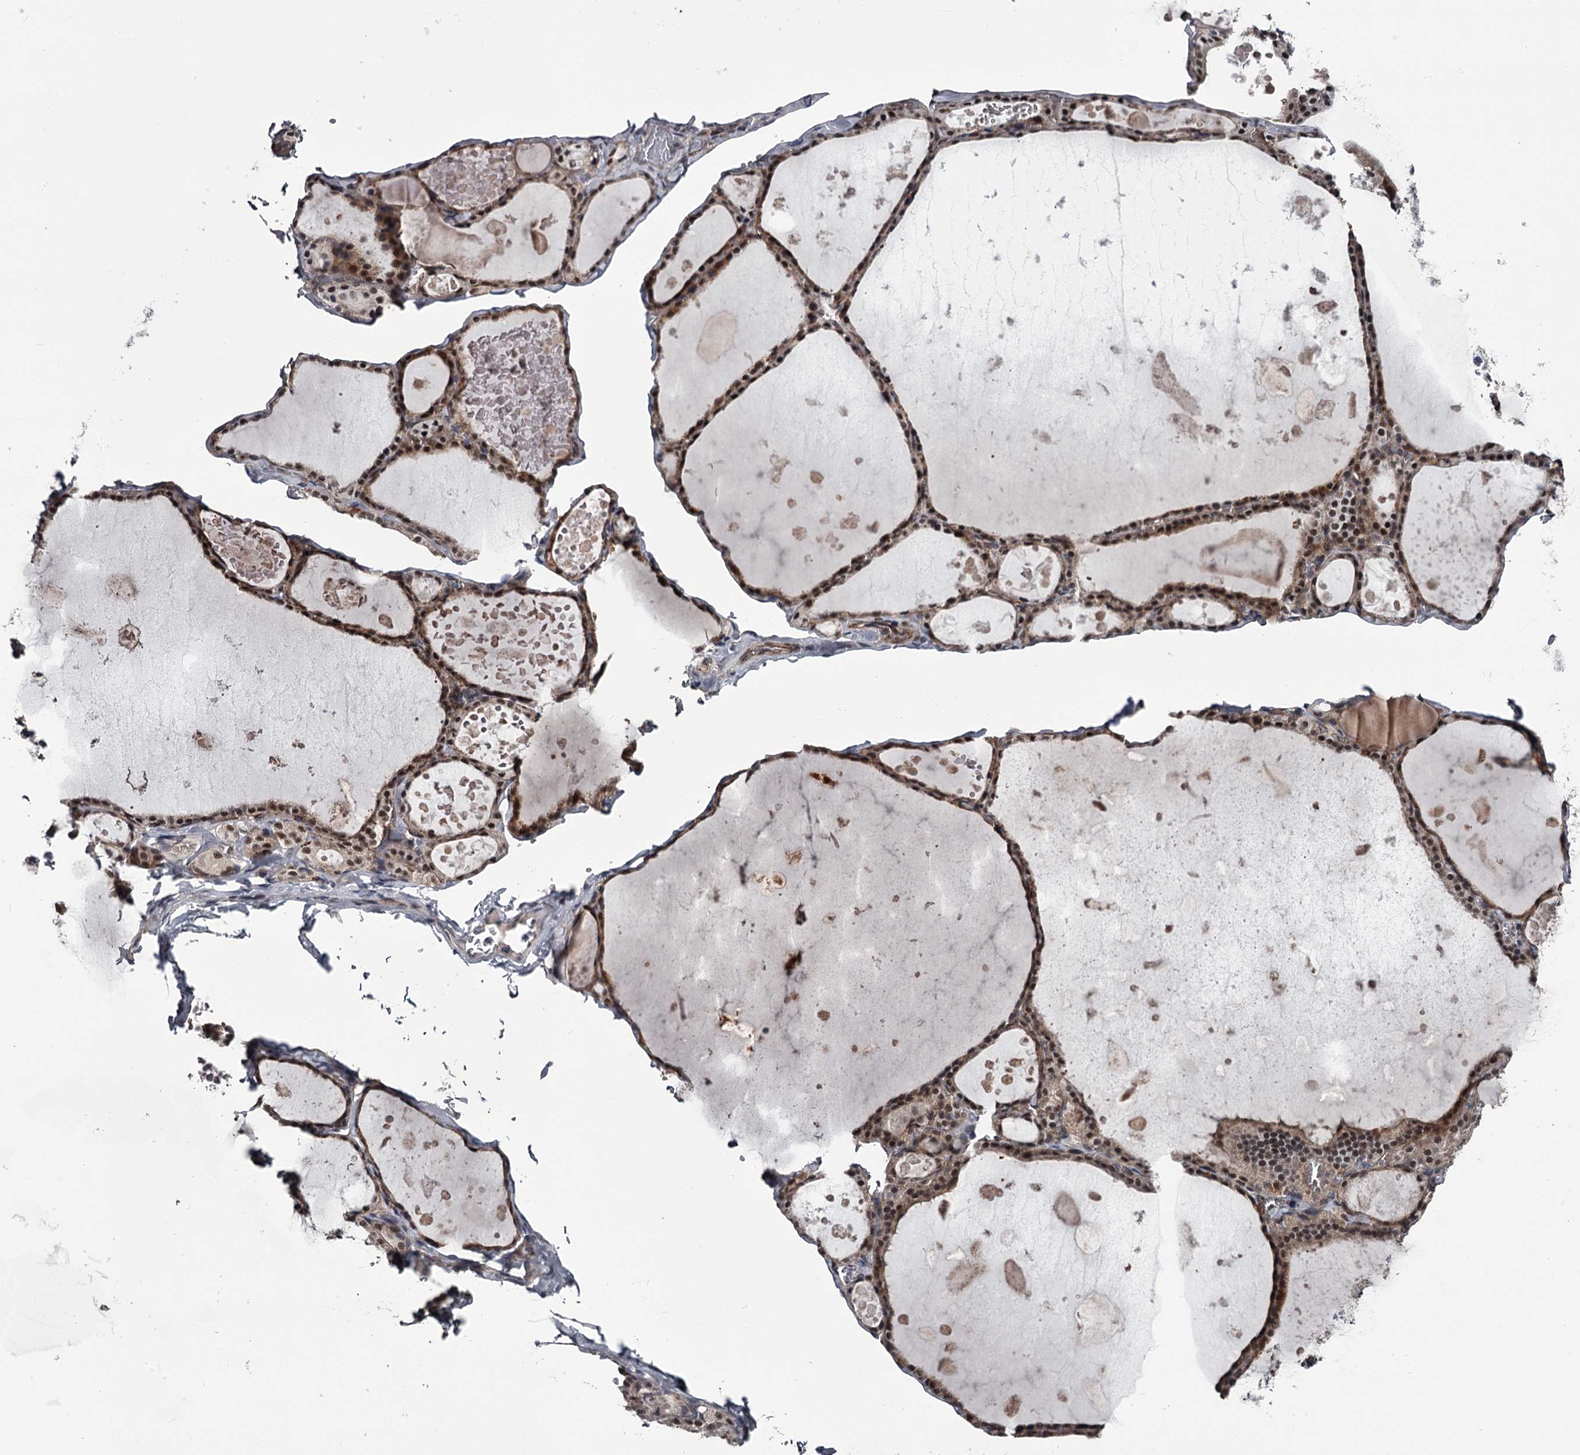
{"staining": {"intensity": "moderate", "quantity": ">75%", "location": "cytoplasmic/membranous,nuclear"}, "tissue": "thyroid gland", "cell_type": "Glandular cells", "image_type": "normal", "snomed": [{"axis": "morphology", "description": "Normal tissue, NOS"}, {"axis": "topography", "description": "Thyroid gland"}], "caption": "Thyroid gland was stained to show a protein in brown. There is medium levels of moderate cytoplasmic/membranous,nuclear expression in approximately >75% of glandular cells. (DAB (3,3'-diaminobenzidine) IHC with brightfield microscopy, high magnification).", "gene": "PRPF40B", "patient": {"sex": "male", "age": 56}}